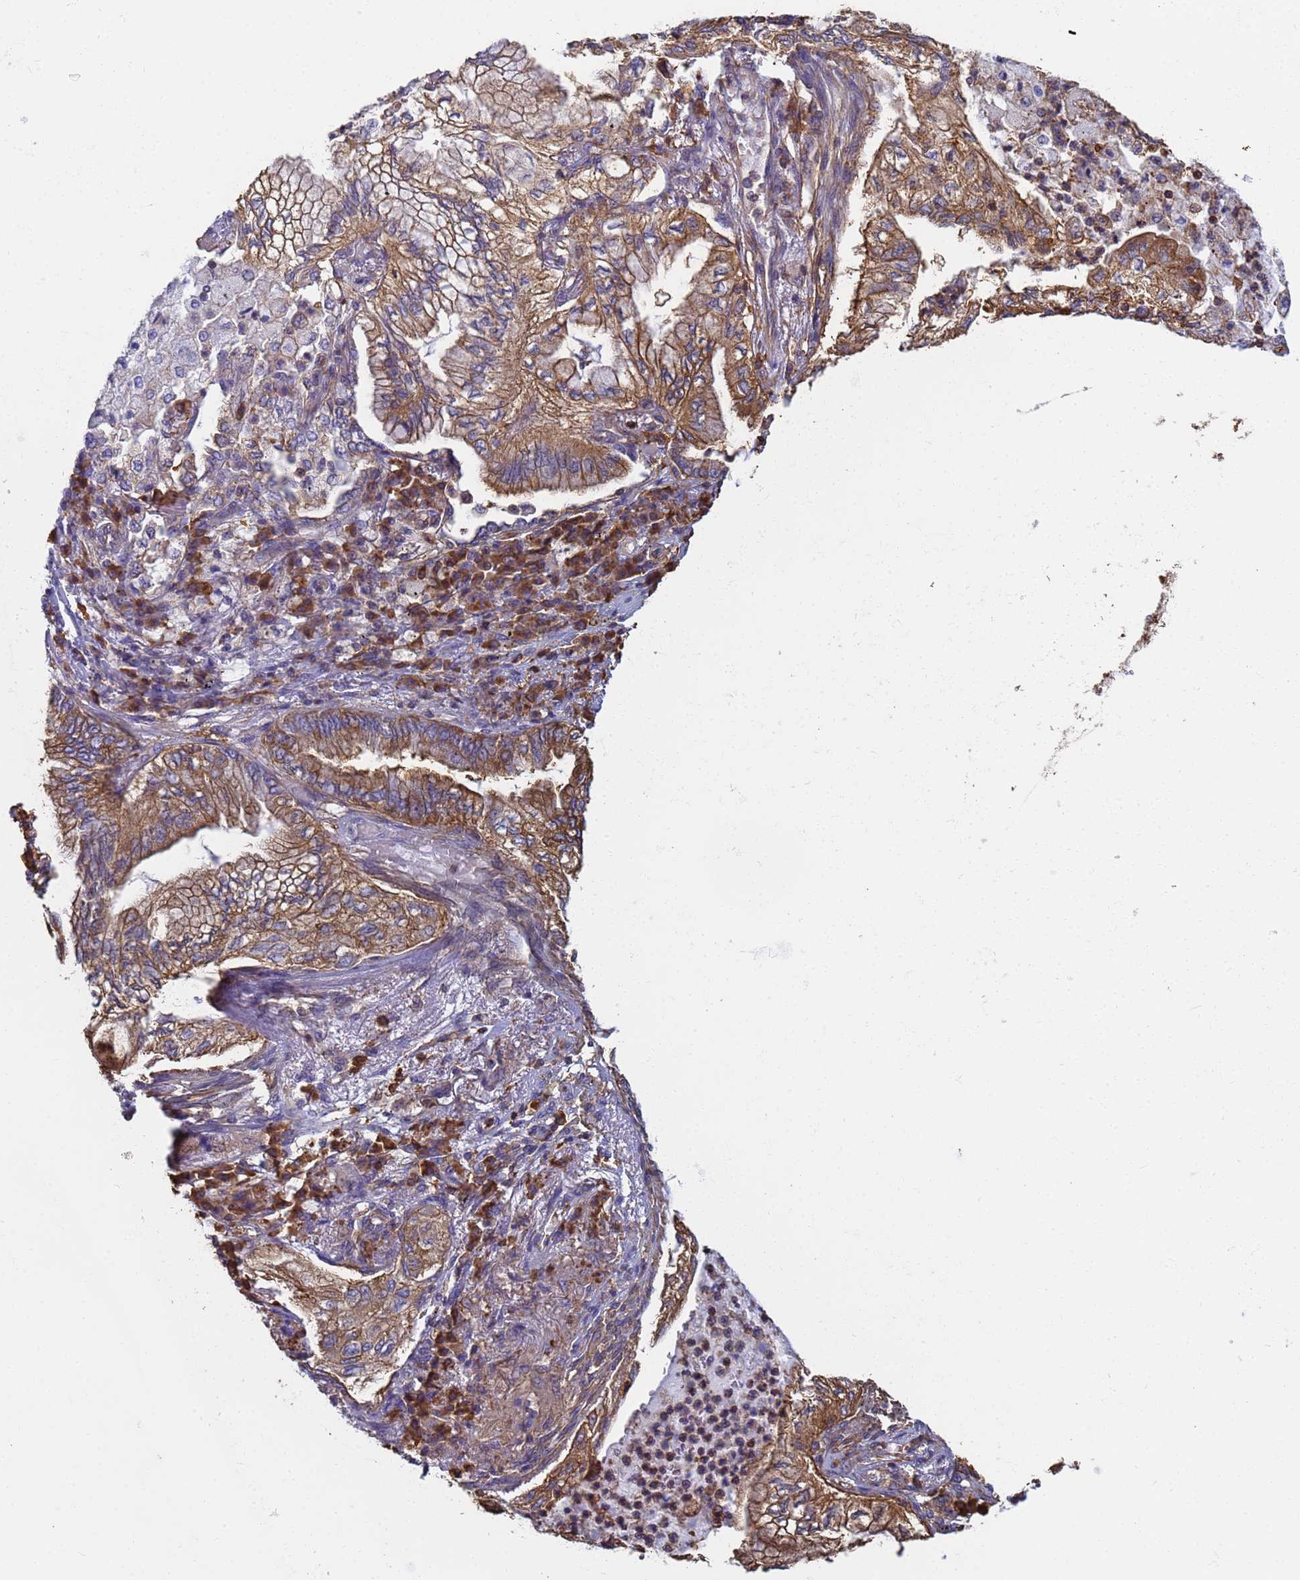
{"staining": {"intensity": "strong", "quantity": ">75%", "location": "cytoplasmic/membranous"}, "tissue": "lung cancer", "cell_type": "Tumor cells", "image_type": "cancer", "snomed": [{"axis": "morphology", "description": "Adenocarcinoma, NOS"}, {"axis": "topography", "description": "Lung"}], "caption": "Immunohistochemistry (IHC) (DAB (3,3'-diaminobenzidine)) staining of lung adenocarcinoma demonstrates strong cytoplasmic/membranous protein positivity in approximately >75% of tumor cells.", "gene": "ZNG1B", "patient": {"sex": "female", "age": 70}}